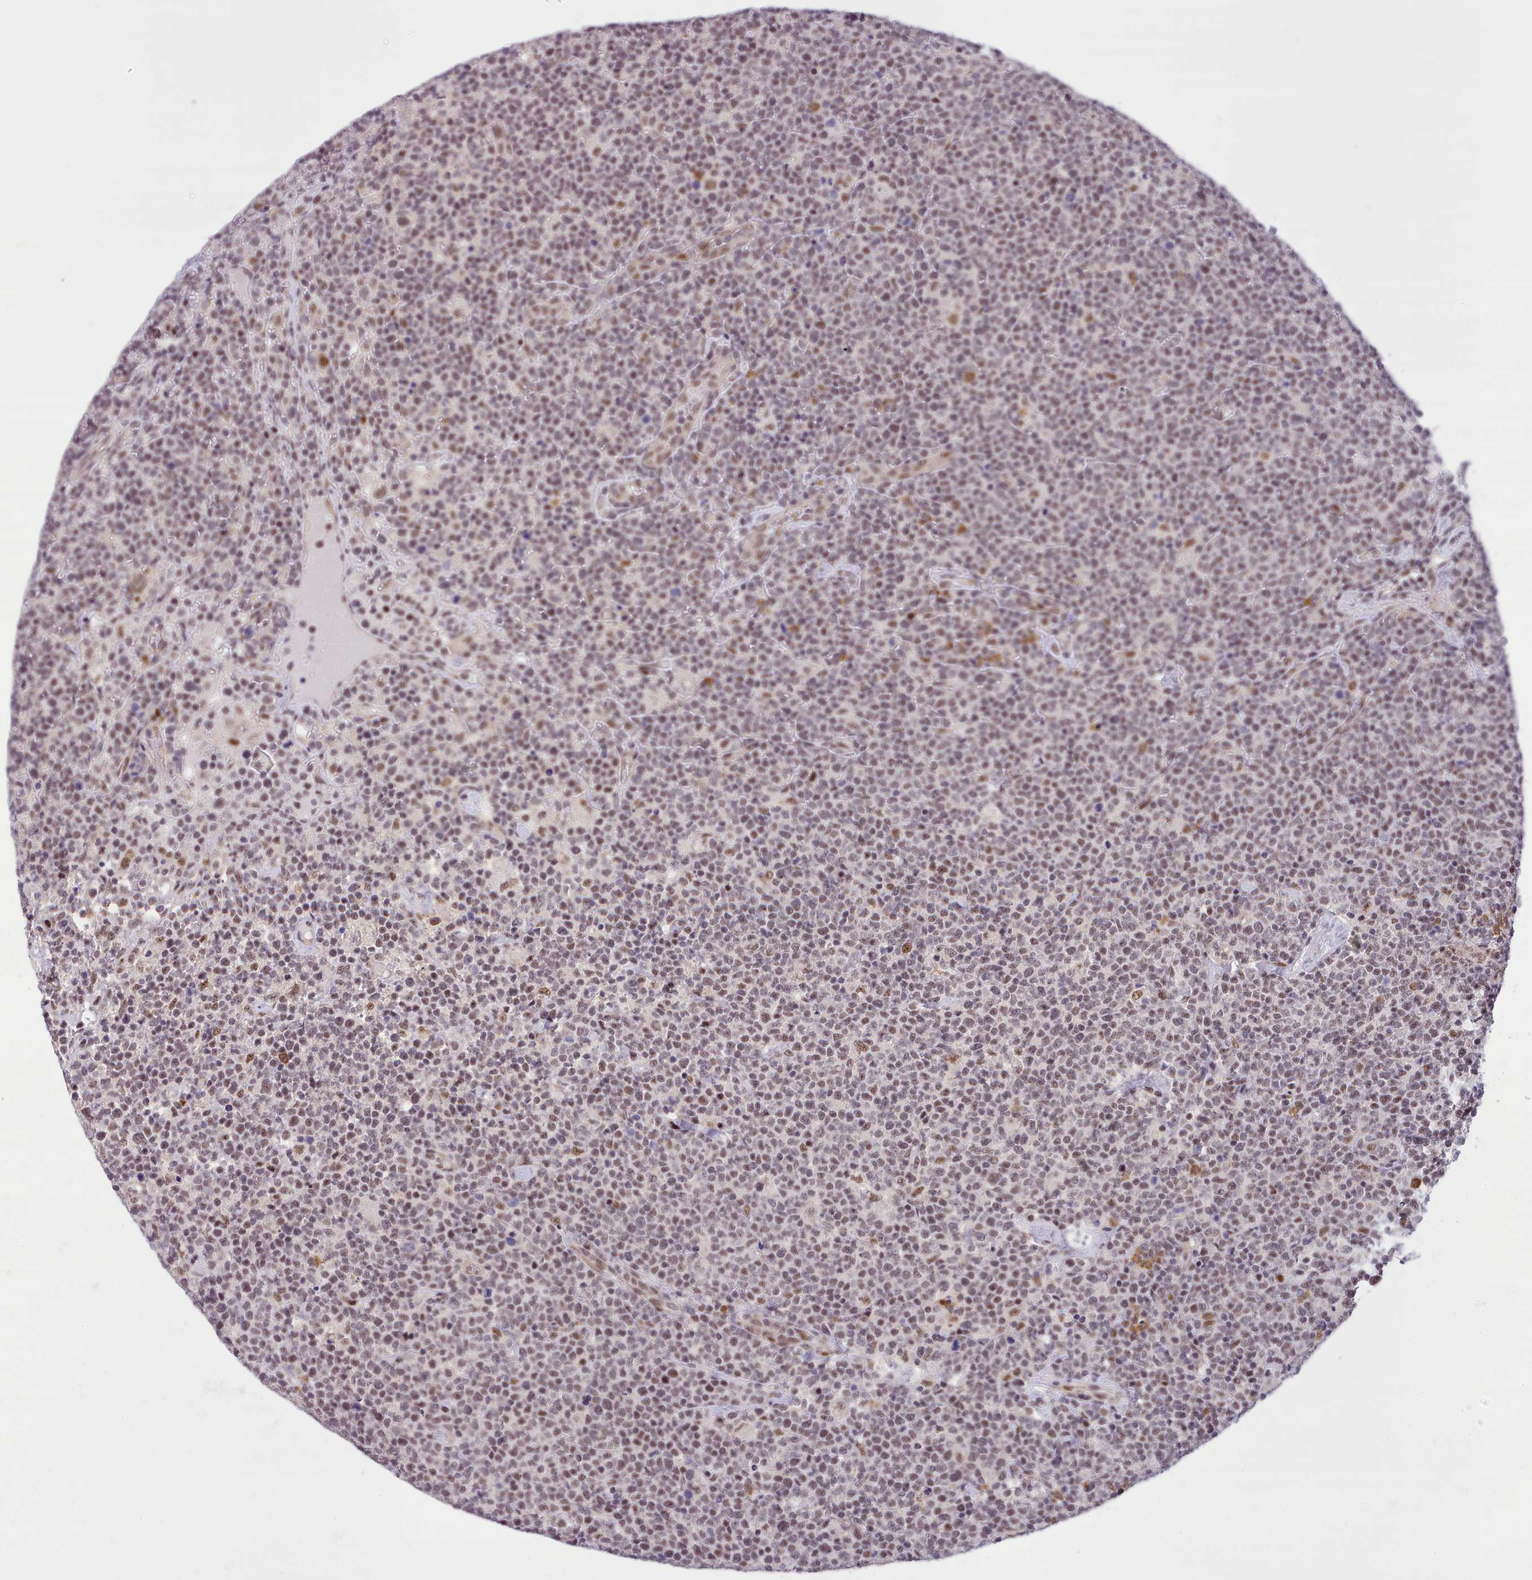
{"staining": {"intensity": "weak", "quantity": "25%-75%", "location": "nuclear"}, "tissue": "lymphoma", "cell_type": "Tumor cells", "image_type": "cancer", "snomed": [{"axis": "morphology", "description": "Malignant lymphoma, non-Hodgkin's type, High grade"}, {"axis": "topography", "description": "Lymph node"}], "caption": "Immunohistochemical staining of malignant lymphoma, non-Hodgkin's type (high-grade) displays low levels of weak nuclear protein staining in approximately 25%-75% of tumor cells.", "gene": "HOXB7", "patient": {"sex": "male", "age": 61}}